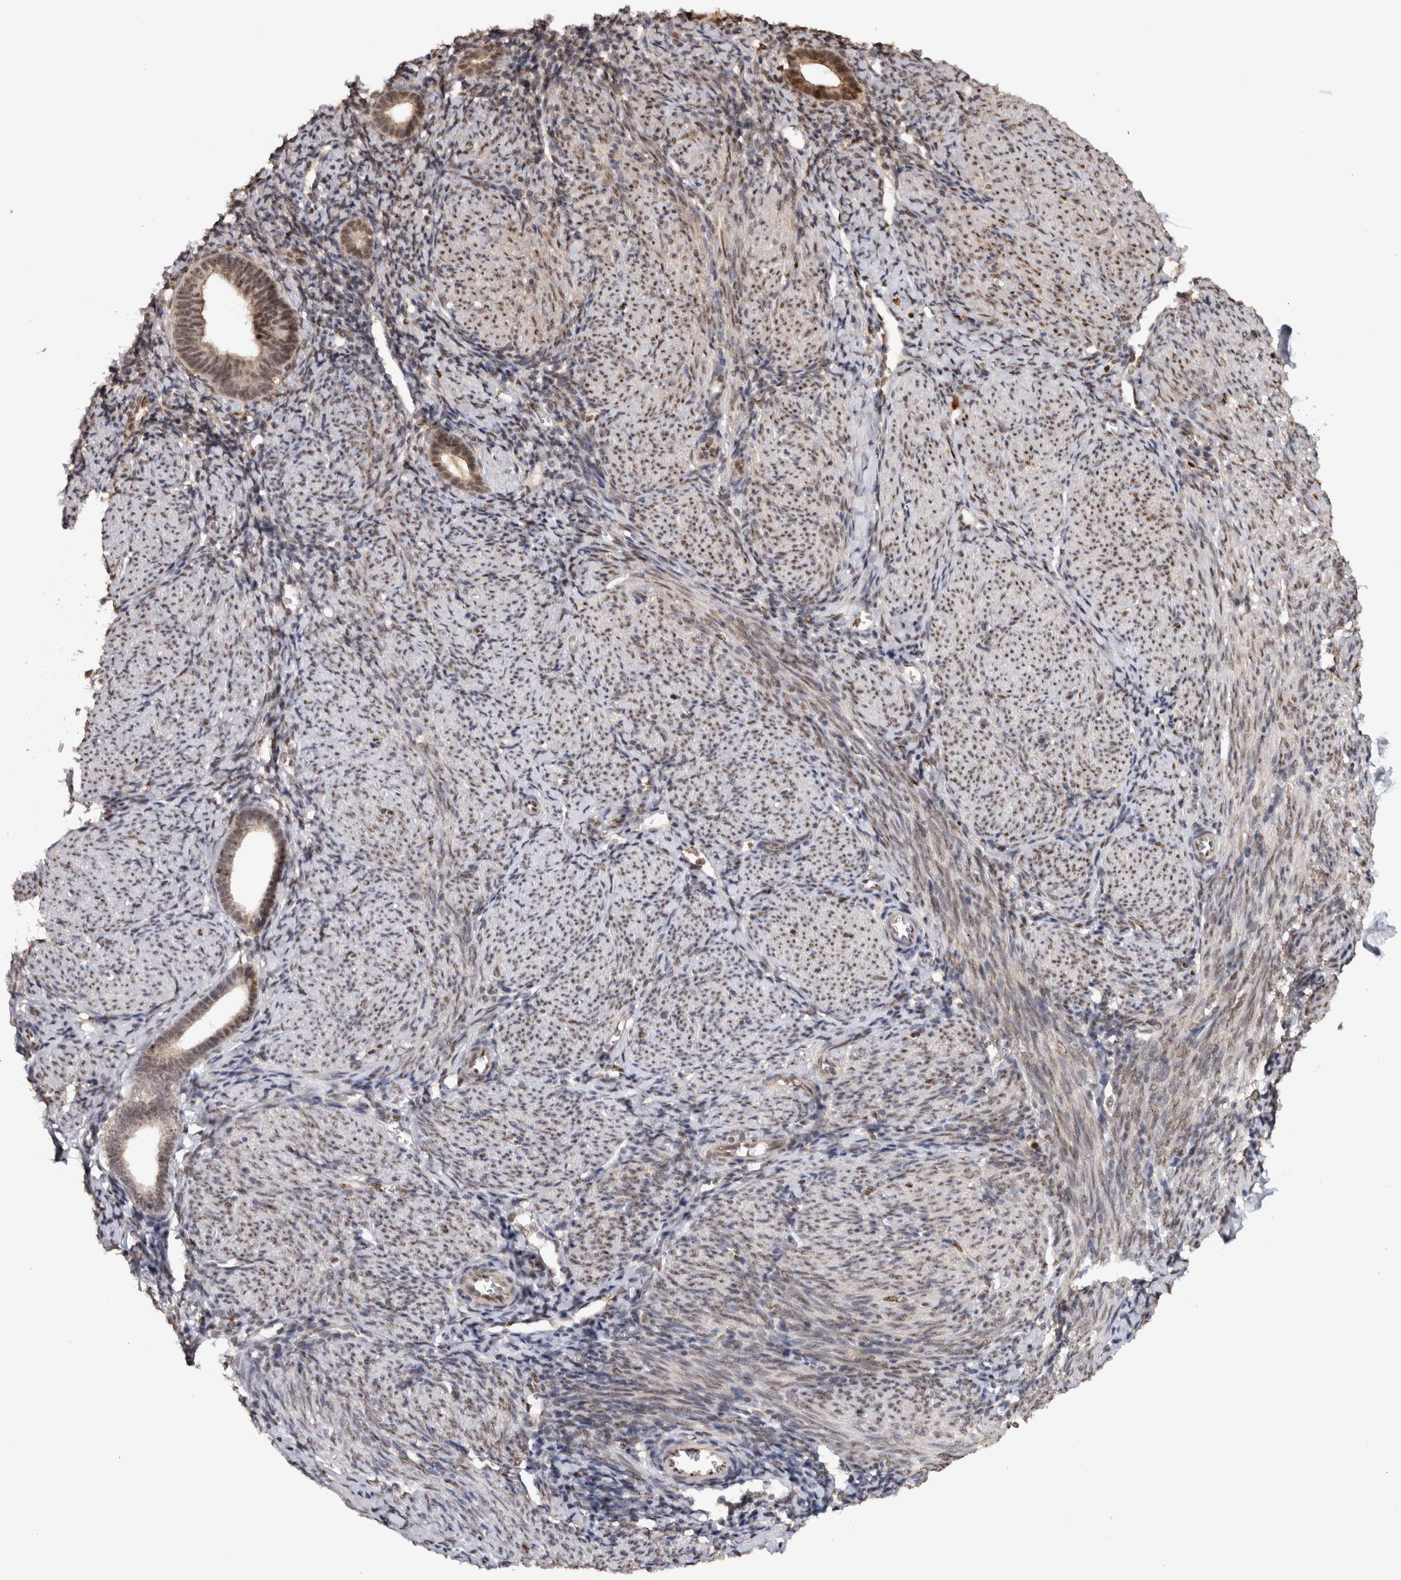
{"staining": {"intensity": "negative", "quantity": "none", "location": "none"}, "tissue": "endometrium", "cell_type": "Cells in endometrial stroma", "image_type": "normal", "snomed": [{"axis": "morphology", "description": "Normal tissue, NOS"}, {"axis": "morphology", "description": "Adenocarcinoma, NOS"}, {"axis": "topography", "description": "Endometrium"}], "caption": "Unremarkable endometrium was stained to show a protein in brown. There is no significant expression in cells in endometrial stroma. (DAB immunohistochemistry (IHC) with hematoxylin counter stain).", "gene": "RPS6KA2", "patient": {"sex": "female", "age": 57}}